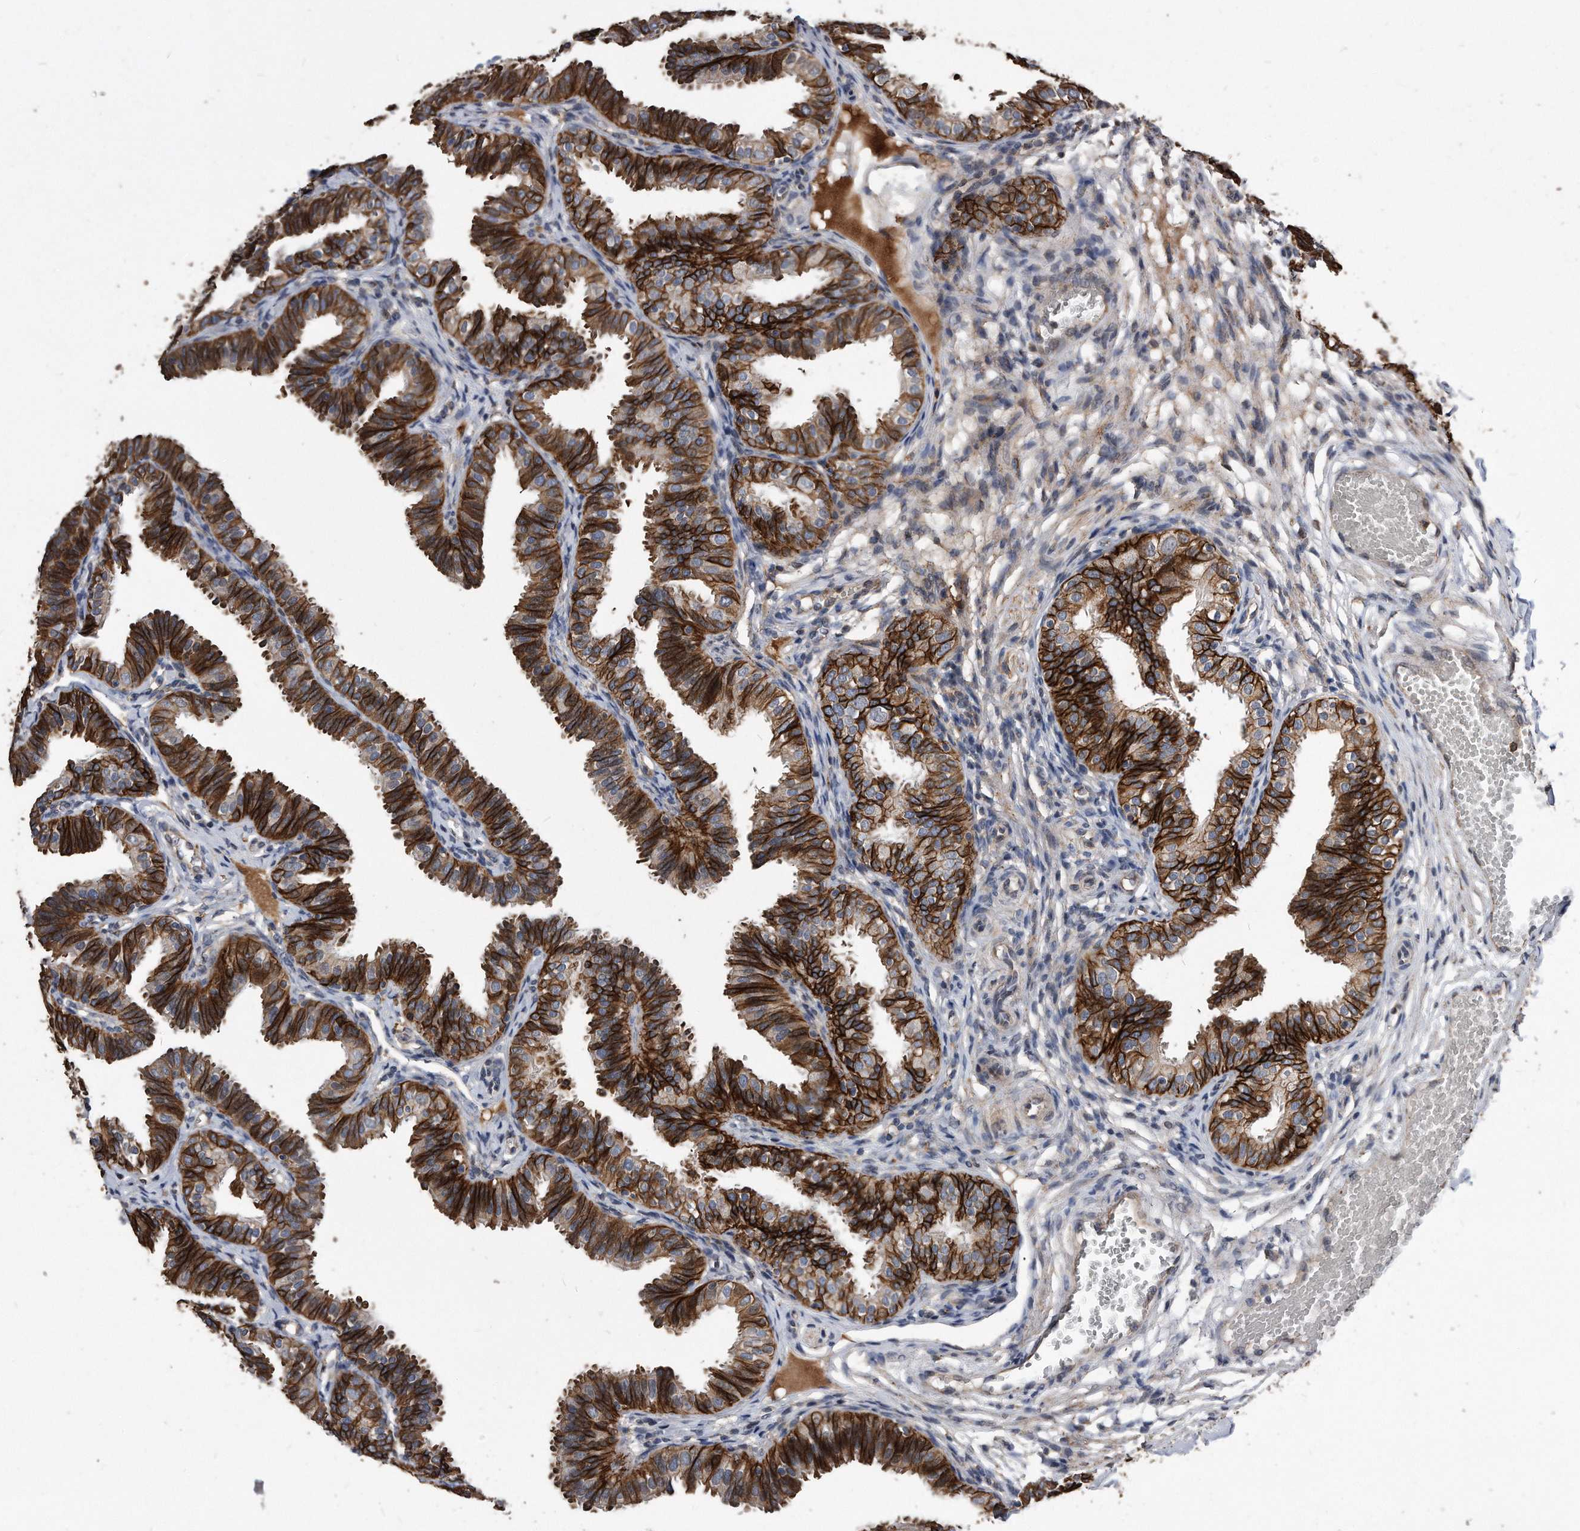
{"staining": {"intensity": "strong", "quantity": ">75%", "location": "cytoplasmic/membranous"}, "tissue": "fallopian tube", "cell_type": "Glandular cells", "image_type": "normal", "snomed": [{"axis": "morphology", "description": "Normal tissue, NOS"}, {"axis": "topography", "description": "Fallopian tube"}], "caption": "Immunohistochemical staining of benign human fallopian tube demonstrates strong cytoplasmic/membranous protein positivity in approximately >75% of glandular cells.", "gene": "IL20RA", "patient": {"sex": "female", "age": 35}}